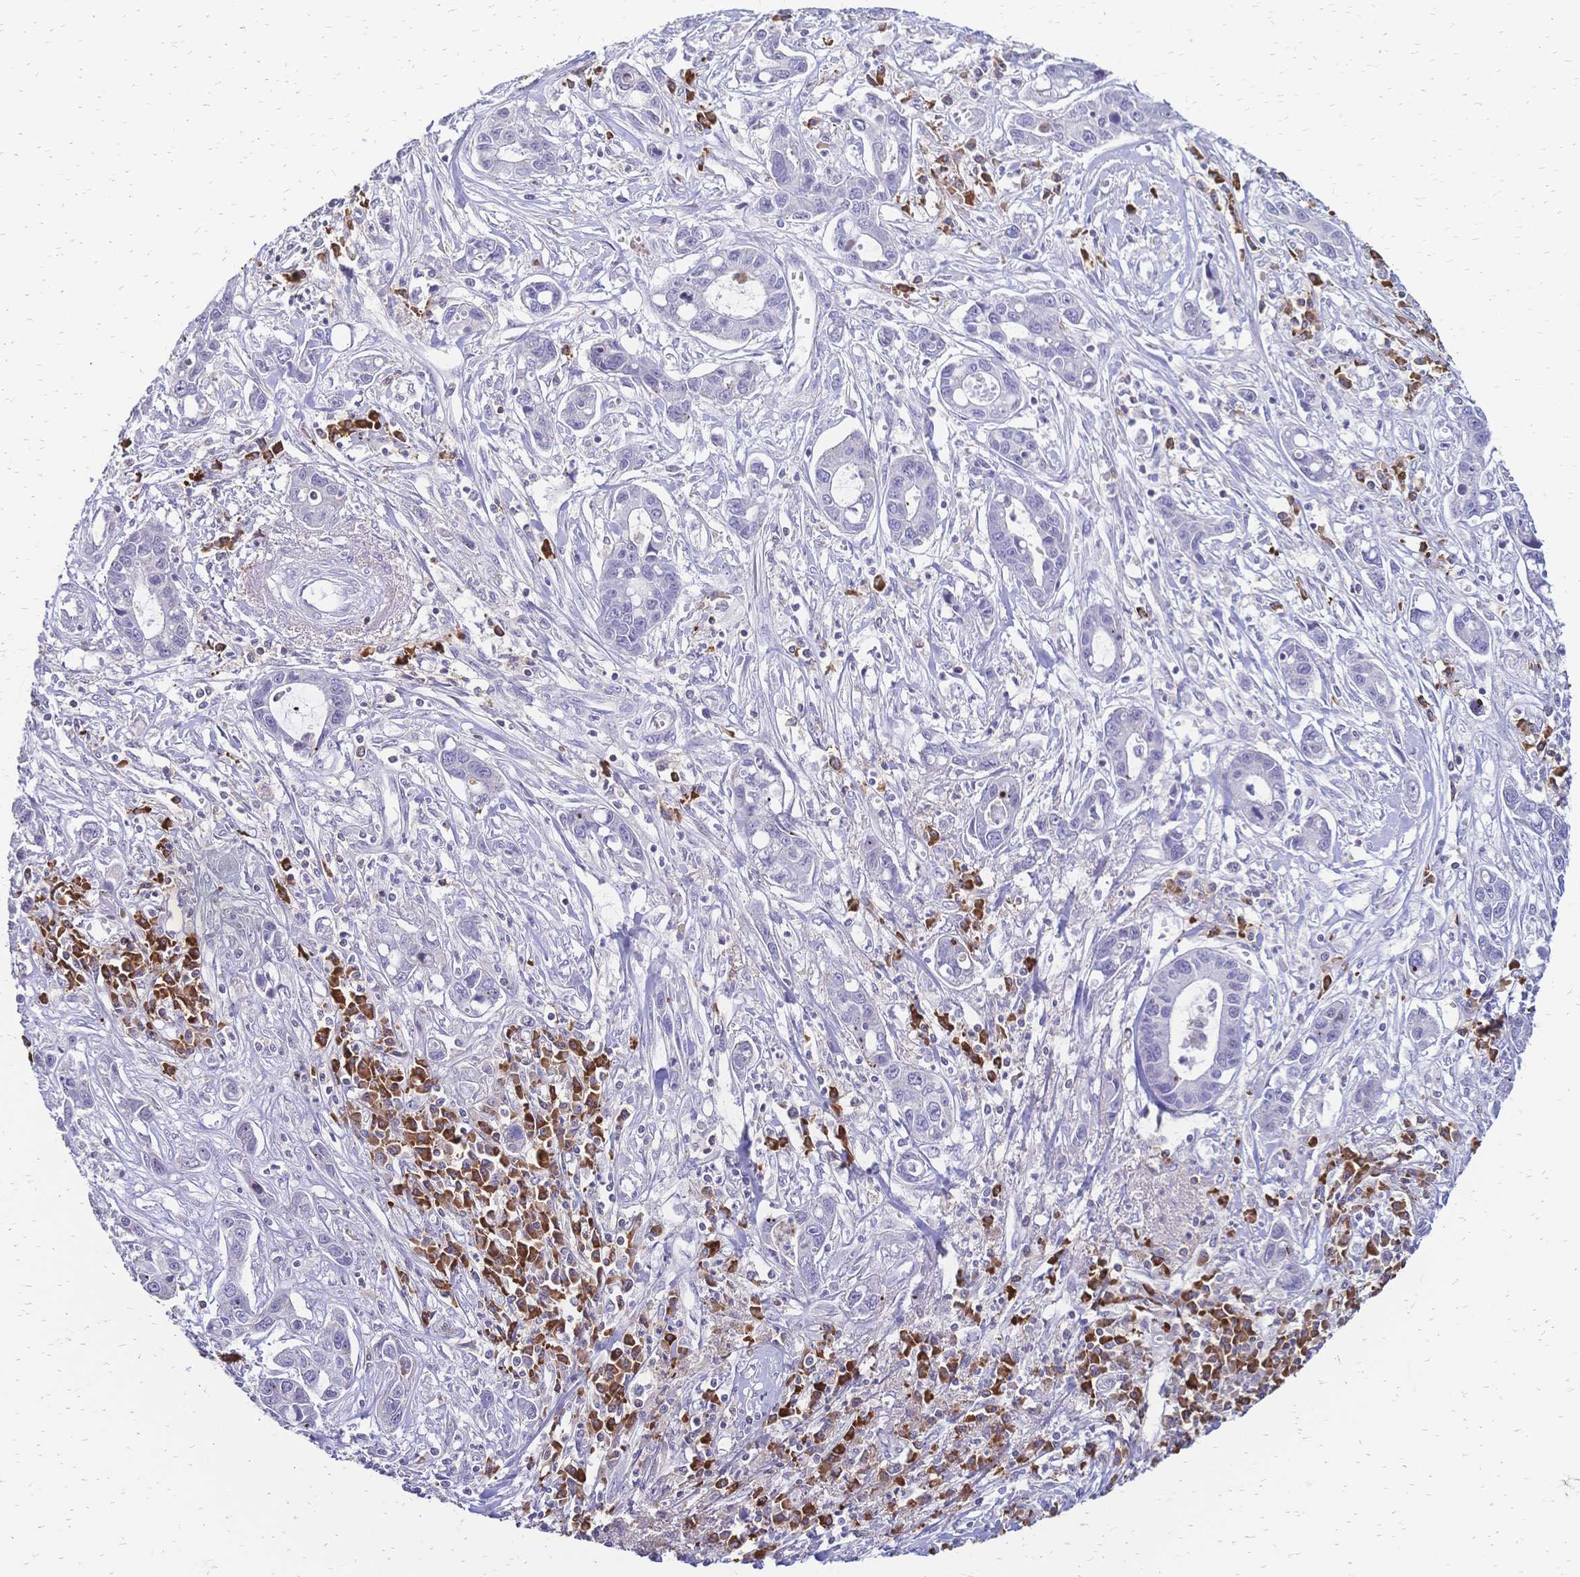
{"staining": {"intensity": "negative", "quantity": "none", "location": "none"}, "tissue": "liver cancer", "cell_type": "Tumor cells", "image_type": "cancer", "snomed": [{"axis": "morphology", "description": "Cholangiocarcinoma"}, {"axis": "topography", "description": "Liver"}], "caption": "An image of cholangiocarcinoma (liver) stained for a protein demonstrates no brown staining in tumor cells.", "gene": "IL2RA", "patient": {"sex": "male", "age": 58}}